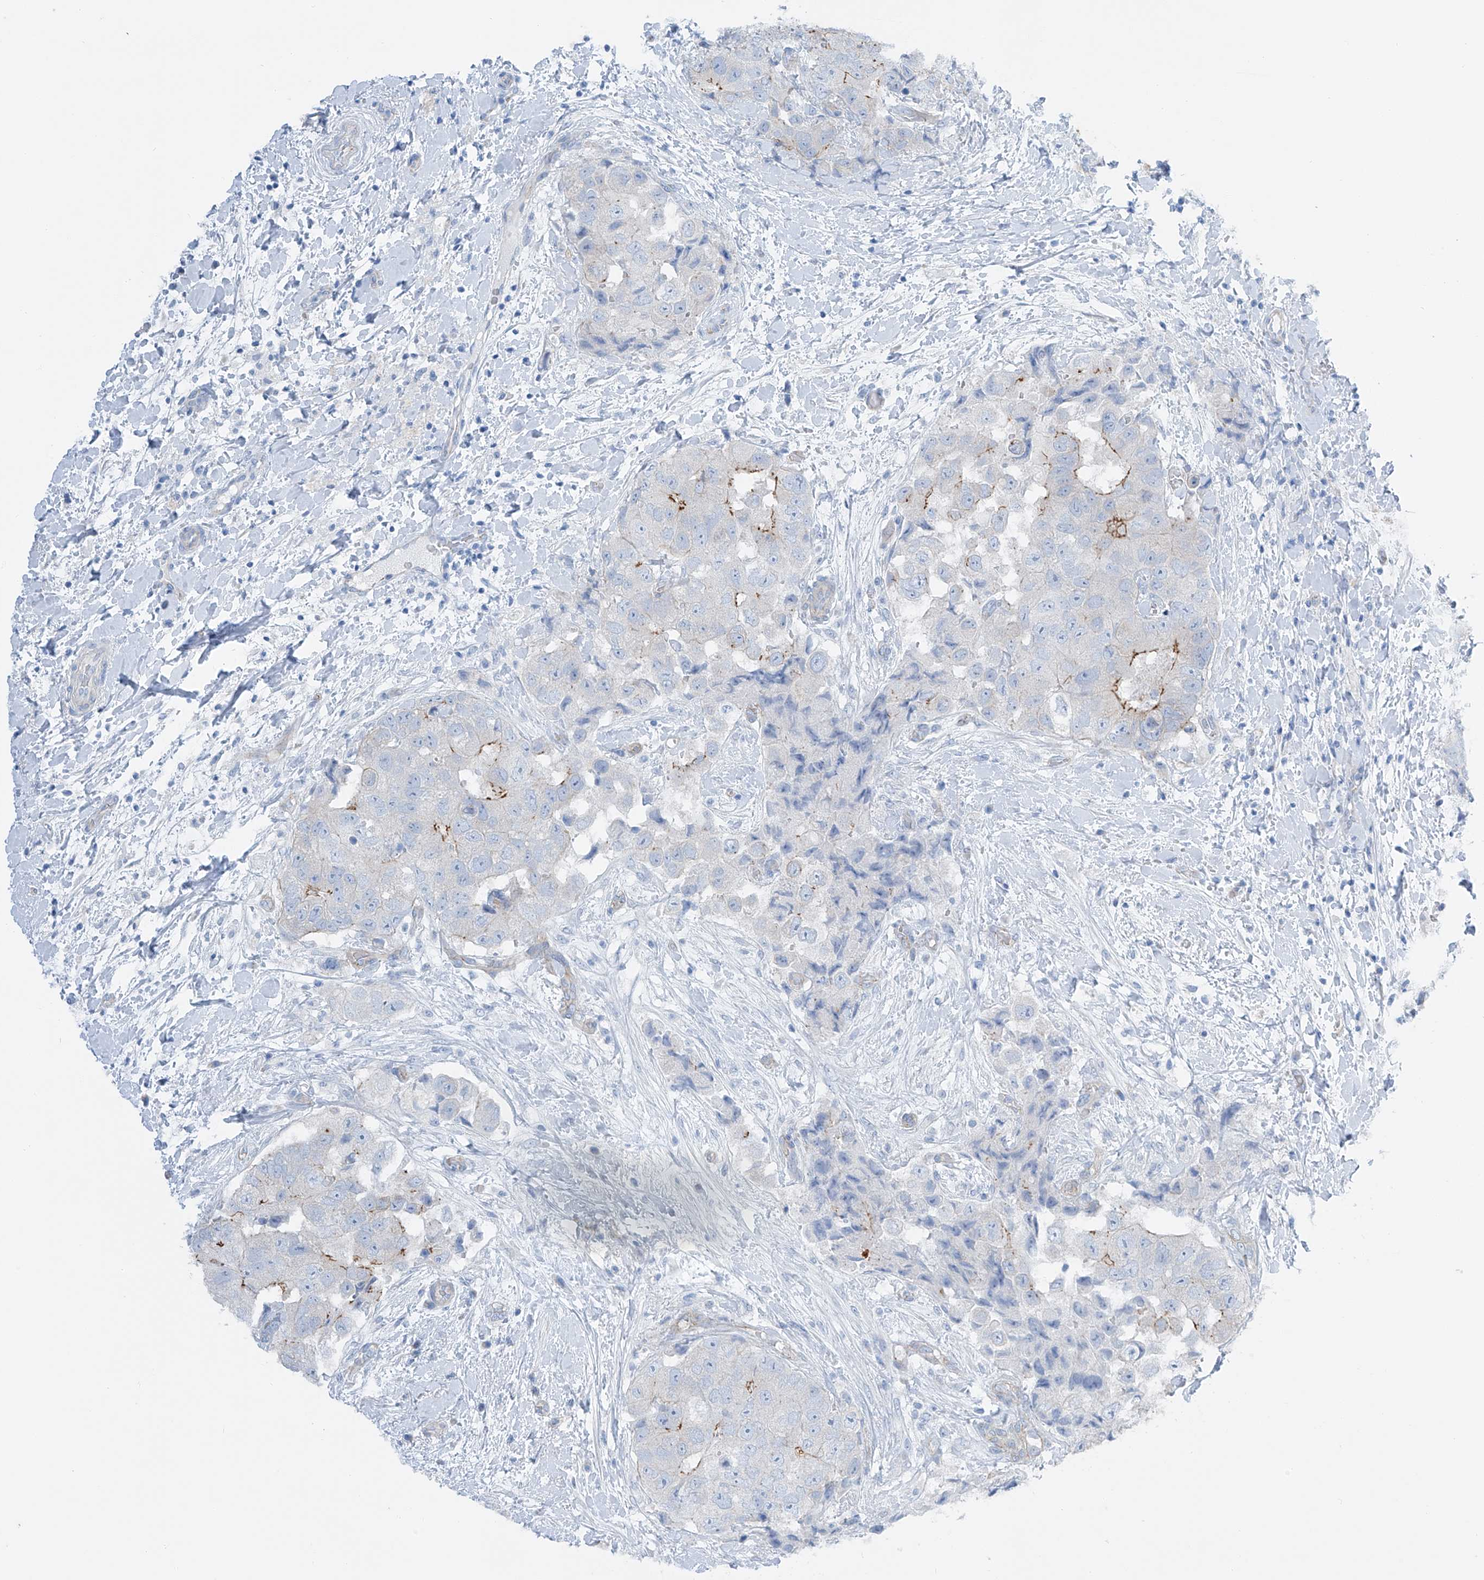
{"staining": {"intensity": "moderate", "quantity": "<25%", "location": "cytoplasmic/membranous"}, "tissue": "breast cancer", "cell_type": "Tumor cells", "image_type": "cancer", "snomed": [{"axis": "morphology", "description": "Normal tissue, NOS"}, {"axis": "morphology", "description": "Duct carcinoma"}, {"axis": "topography", "description": "Breast"}], "caption": "Breast cancer (infiltrating ductal carcinoma) tissue shows moderate cytoplasmic/membranous expression in about <25% of tumor cells", "gene": "MAGI1", "patient": {"sex": "female", "age": 62}}